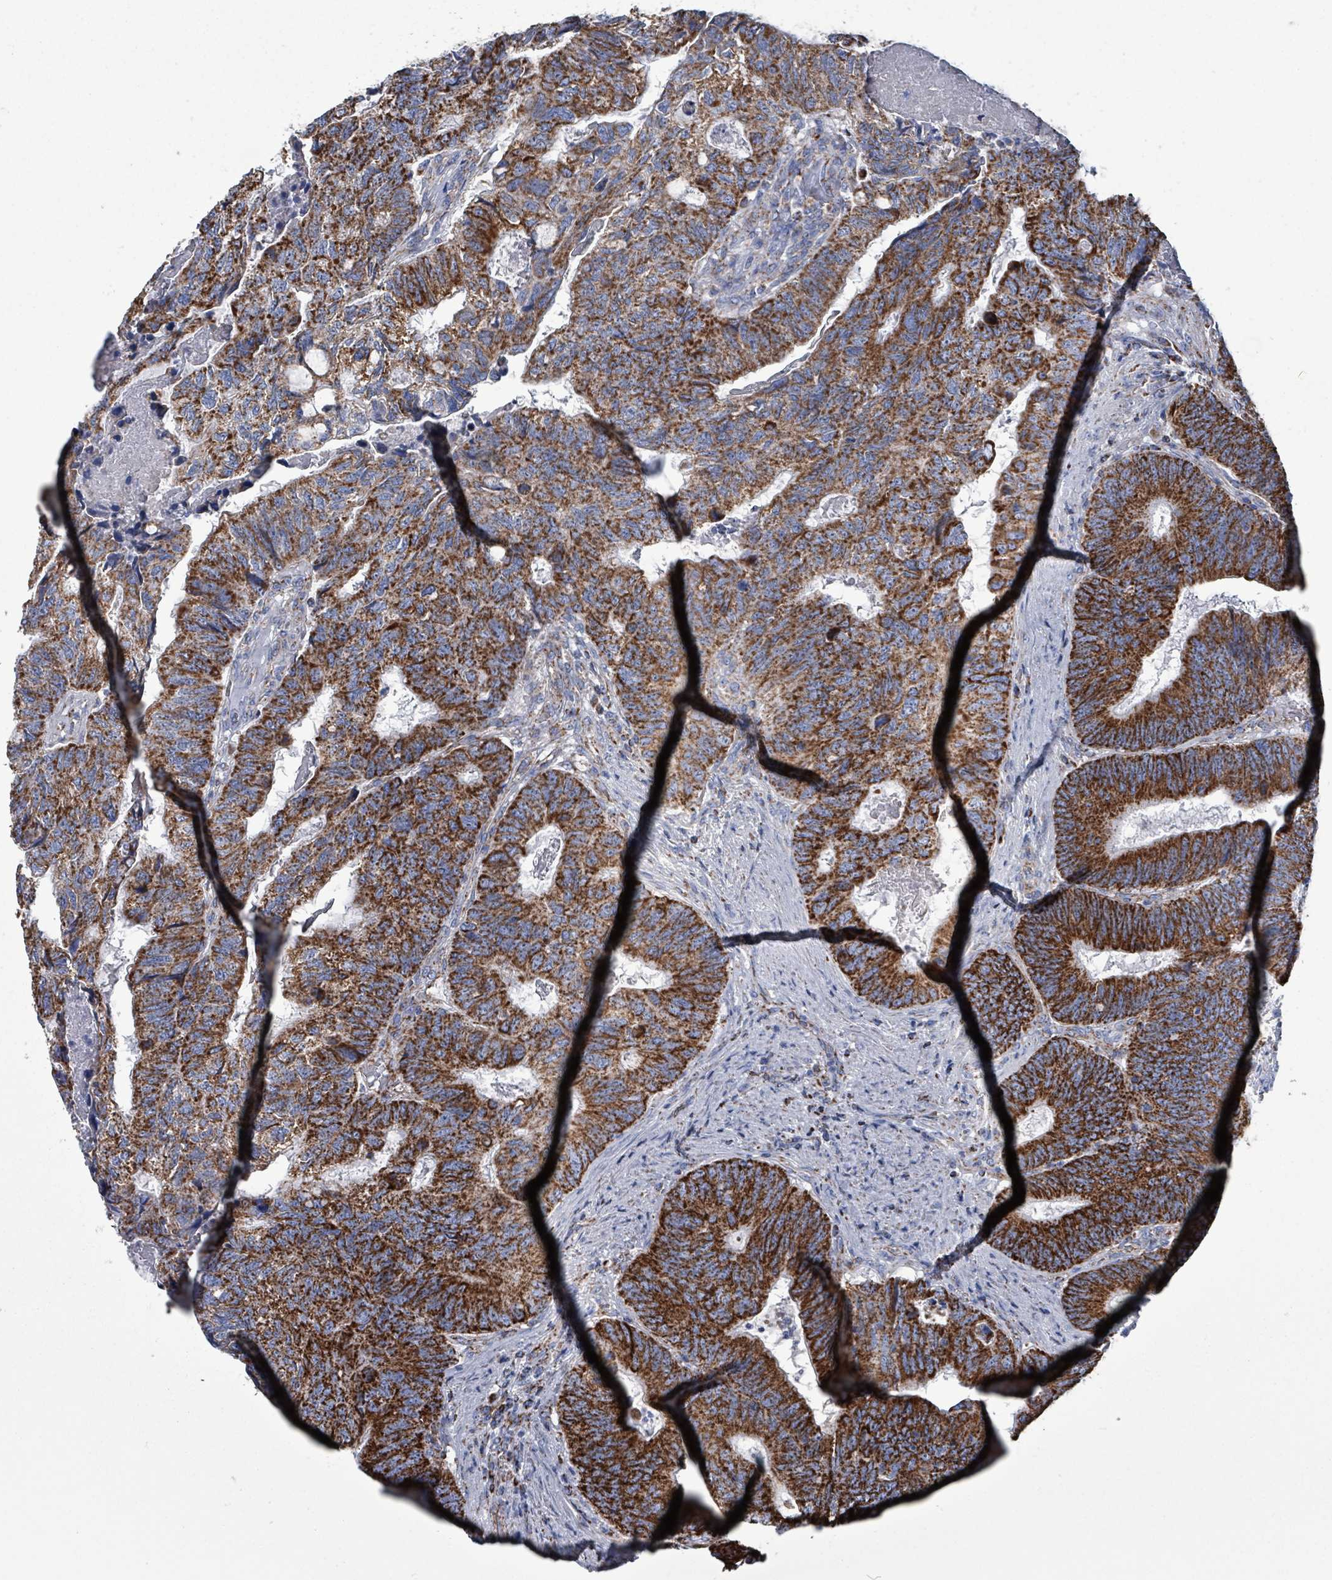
{"staining": {"intensity": "strong", "quantity": ">75%", "location": "cytoplasmic/membranous"}, "tissue": "colorectal cancer", "cell_type": "Tumor cells", "image_type": "cancer", "snomed": [{"axis": "morphology", "description": "Adenocarcinoma, NOS"}, {"axis": "topography", "description": "Colon"}], "caption": "Brown immunohistochemical staining in adenocarcinoma (colorectal) demonstrates strong cytoplasmic/membranous staining in approximately >75% of tumor cells. The protein is stained brown, and the nuclei are stained in blue (DAB IHC with brightfield microscopy, high magnification).", "gene": "IDH3B", "patient": {"sex": "female", "age": 67}}